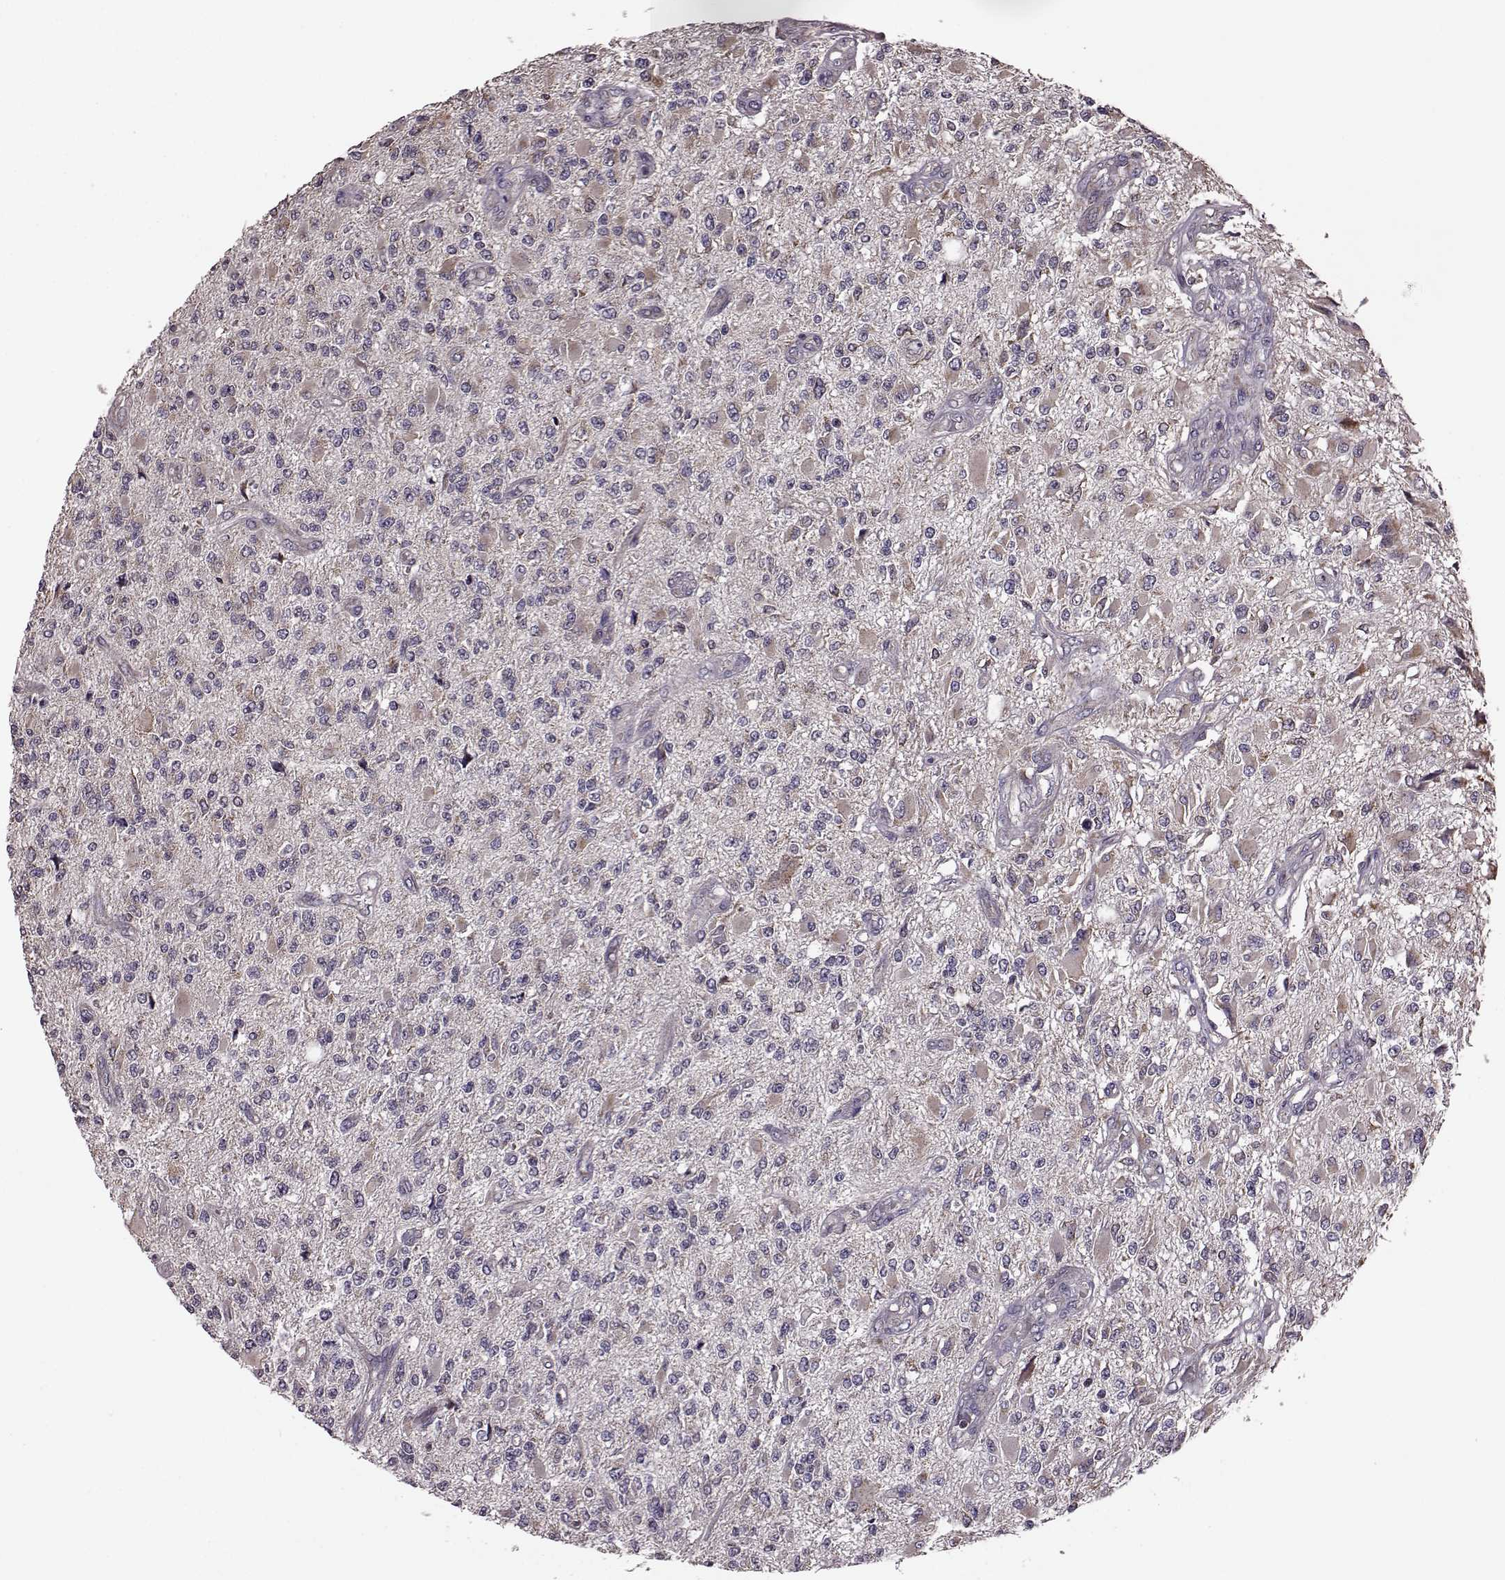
{"staining": {"intensity": "negative", "quantity": "none", "location": "none"}, "tissue": "glioma", "cell_type": "Tumor cells", "image_type": "cancer", "snomed": [{"axis": "morphology", "description": "Glioma, malignant, High grade"}, {"axis": "topography", "description": "Brain"}], "caption": "Photomicrograph shows no significant protein expression in tumor cells of malignant high-grade glioma. (Brightfield microscopy of DAB (3,3'-diaminobenzidine) IHC at high magnification).", "gene": "PUDP", "patient": {"sex": "female", "age": 63}}